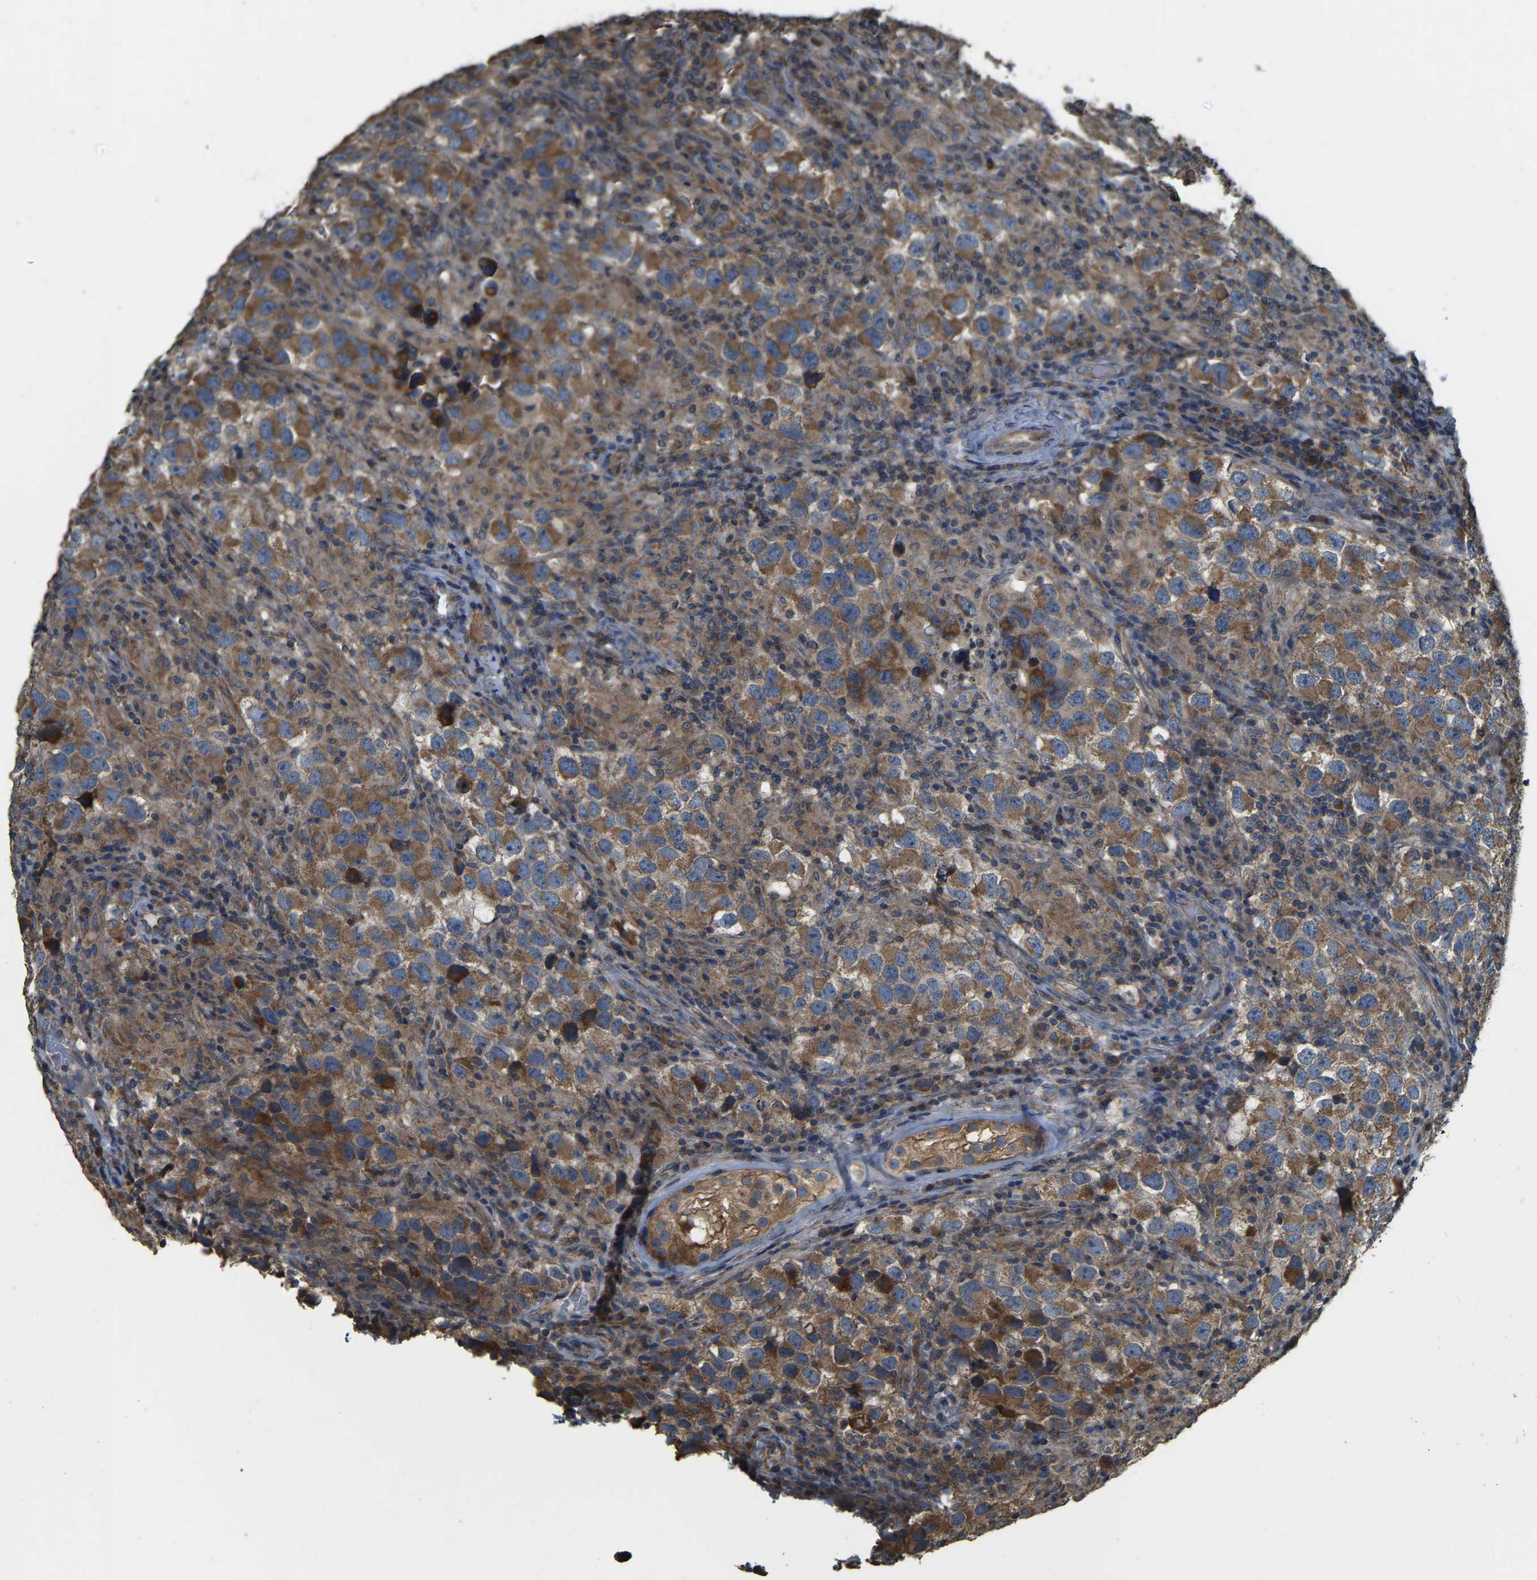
{"staining": {"intensity": "moderate", "quantity": ">75%", "location": "cytoplasmic/membranous"}, "tissue": "testis cancer", "cell_type": "Tumor cells", "image_type": "cancer", "snomed": [{"axis": "morphology", "description": "Carcinoma, Embryonal, NOS"}, {"axis": "topography", "description": "Testis"}], "caption": "IHC (DAB) staining of testis embryonal carcinoma exhibits moderate cytoplasmic/membranous protein positivity in about >75% of tumor cells. (DAB (3,3'-diaminobenzidine) IHC with brightfield microscopy, high magnification).", "gene": "GNG2", "patient": {"sex": "male", "age": 21}}